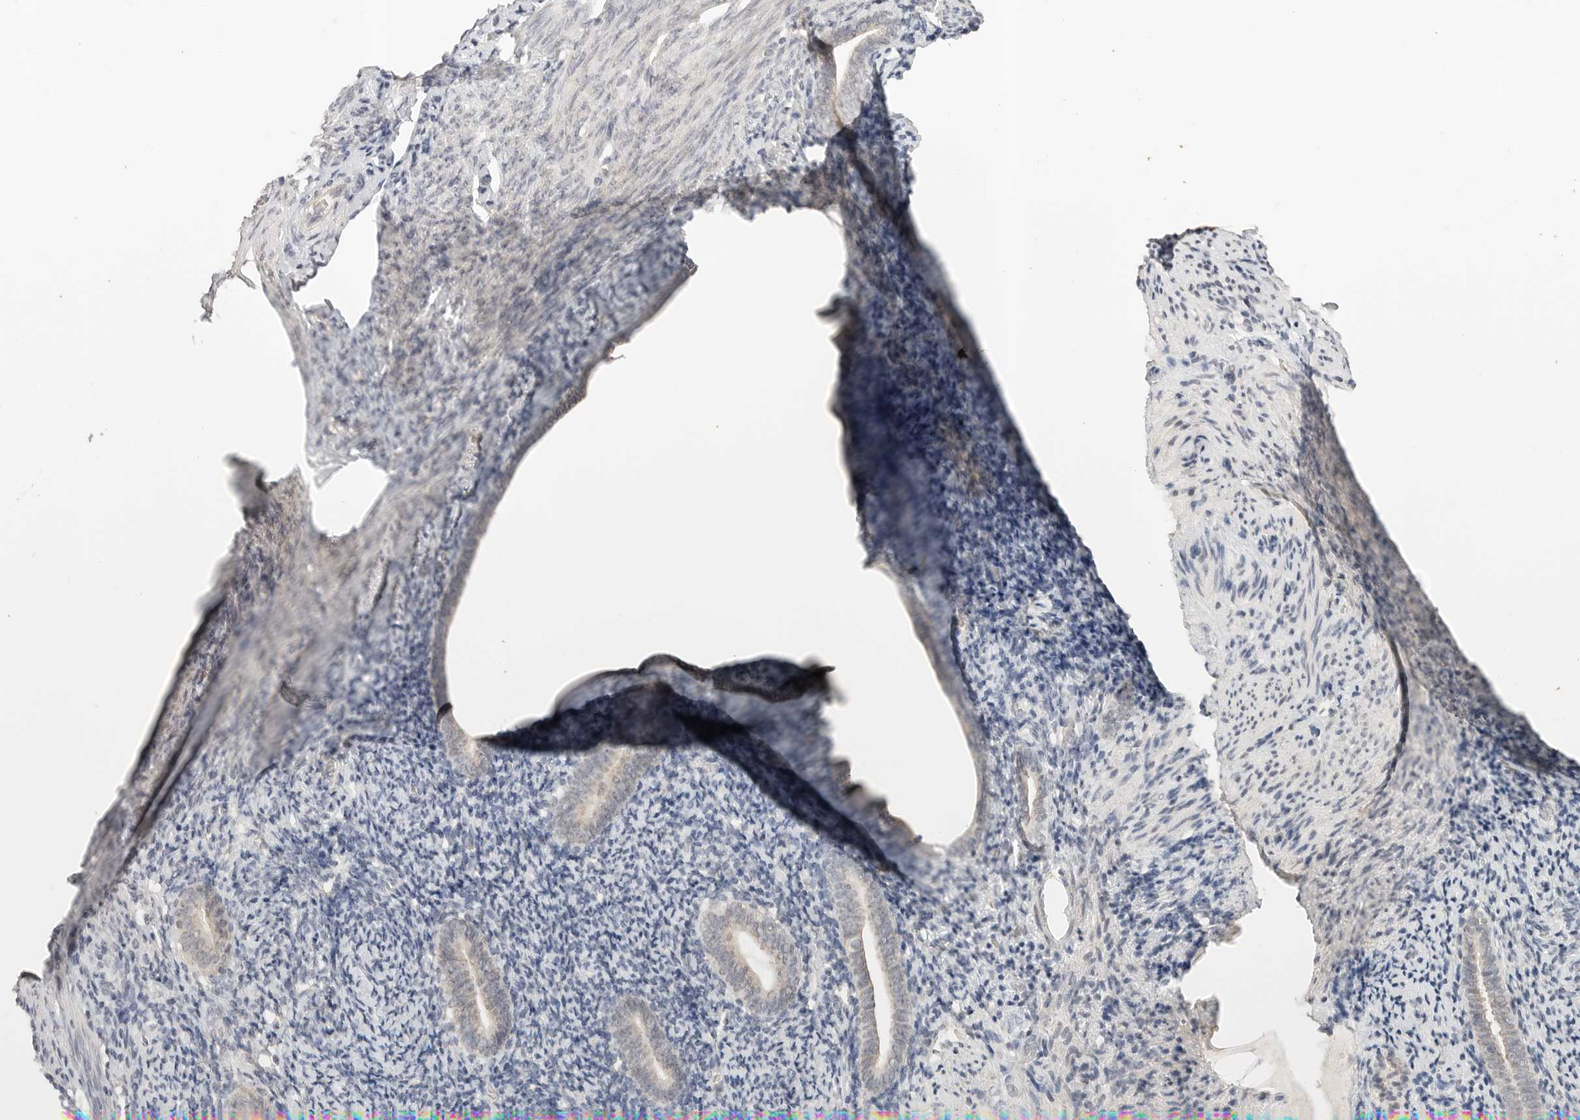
{"staining": {"intensity": "negative", "quantity": "none", "location": "none"}, "tissue": "endometrium", "cell_type": "Cells in endometrial stroma", "image_type": "normal", "snomed": [{"axis": "morphology", "description": "Normal tissue, NOS"}, {"axis": "topography", "description": "Endometrium"}], "caption": "The IHC image has no significant staining in cells in endometrial stroma of endometrium. (DAB (3,3'-diaminobenzidine) IHC, high magnification).", "gene": "IL24", "patient": {"sex": "female", "age": 51}}